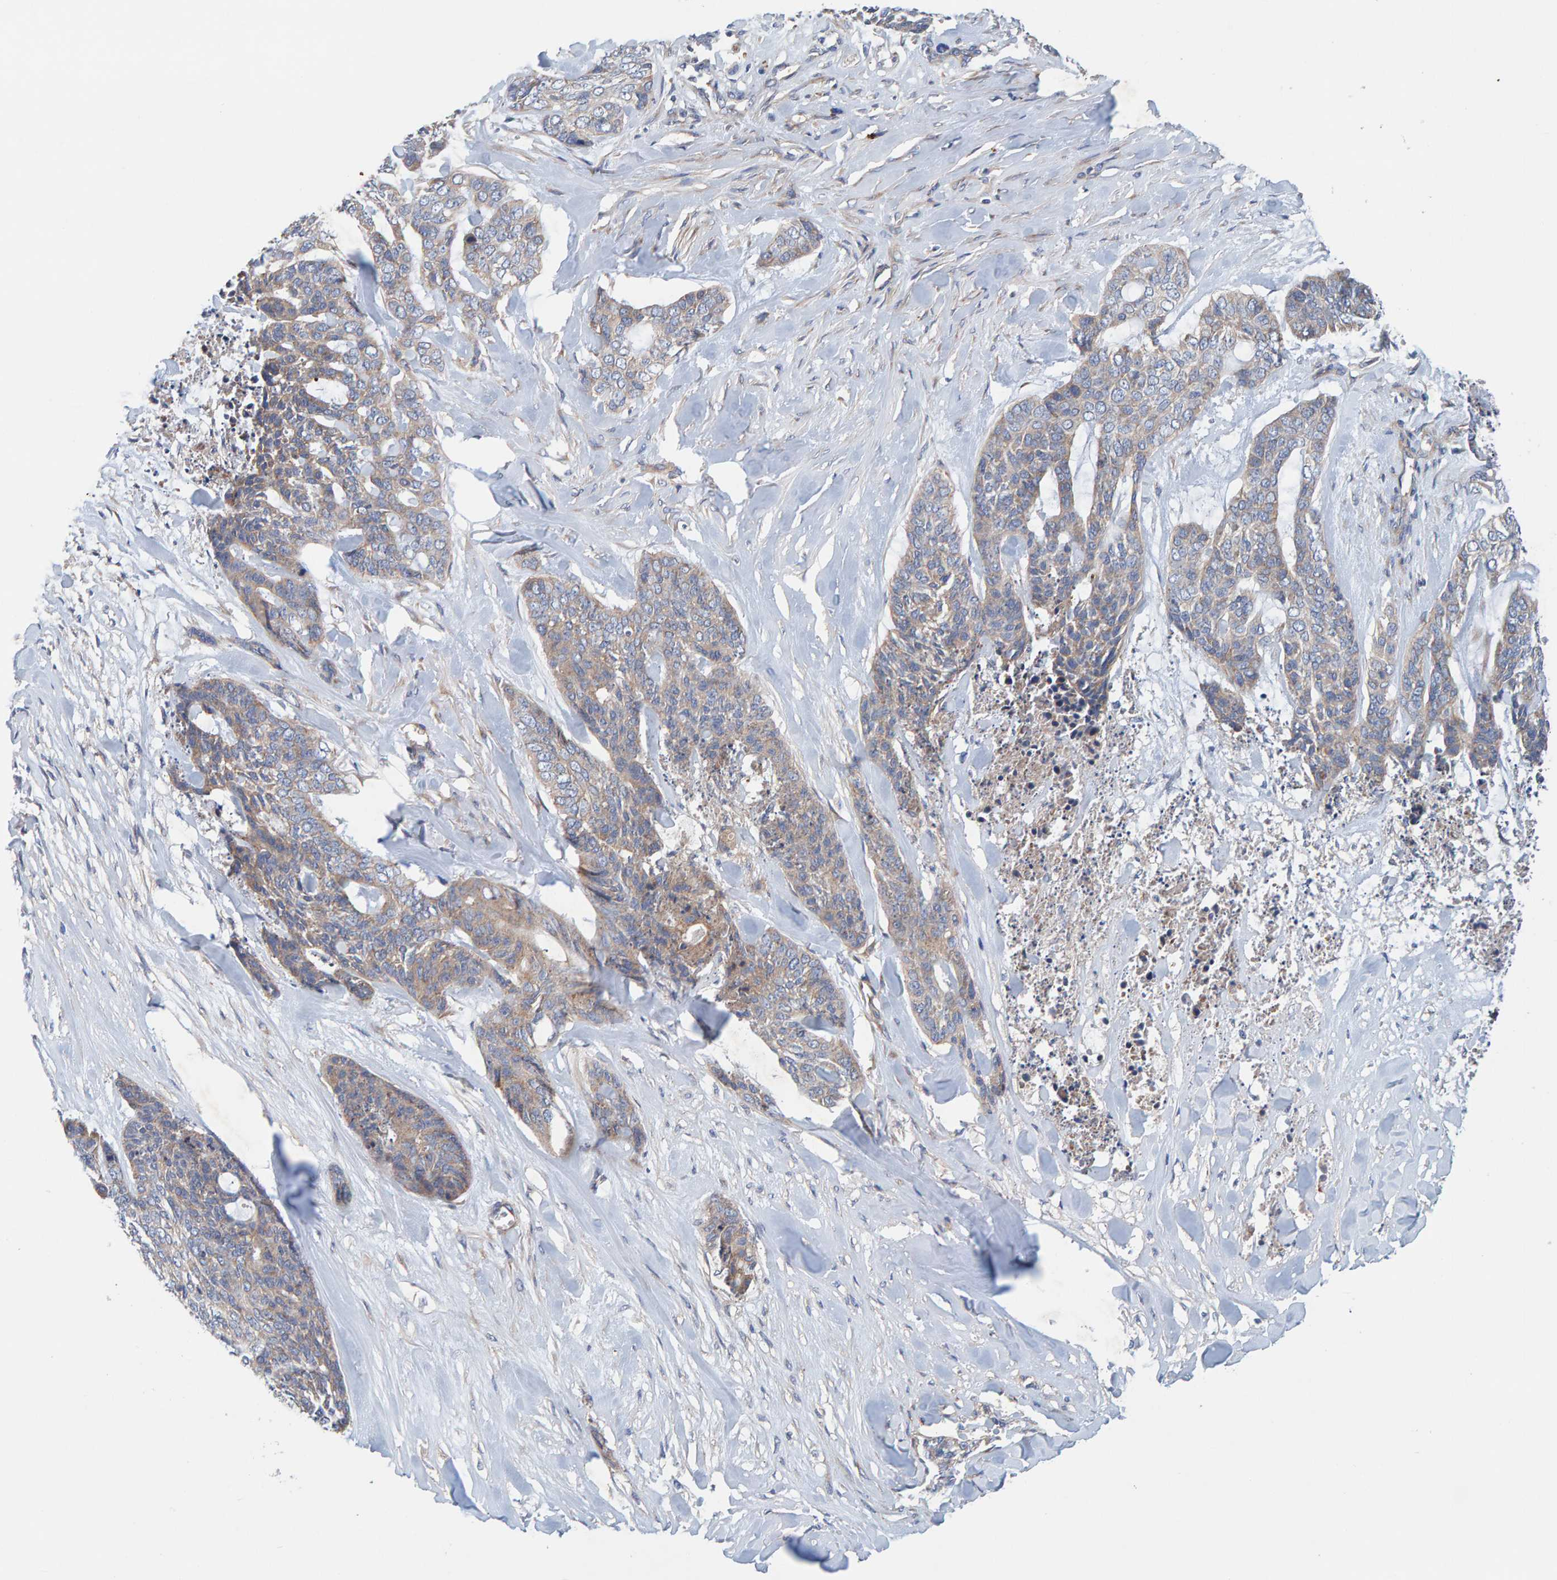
{"staining": {"intensity": "weak", "quantity": "25%-75%", "location": "cytoplasmic/membranous"}, "tissue": "skin cancer", "cell_type": "Tumor cells", "image_type": "cancer", "snomed": [{"axis": "morphology", "description": "Basal cell carcinoma"}, {"axis": "topography", "description": "Skin"}], "caption": "IHC staining of basal cell carcinoma (skin), which exhibits low levels of weak cytoplasmic/membranous staining in about 25%-75% of tumor cells indicating weak cytoplasmic/membranous protein expression. The staining was performed using DAB (brown) for protein detection and nuclei were counterstained in hematoxylin (blue).", "gene": "MKLN1", "patient": {"sex": "female", "age": 64}}